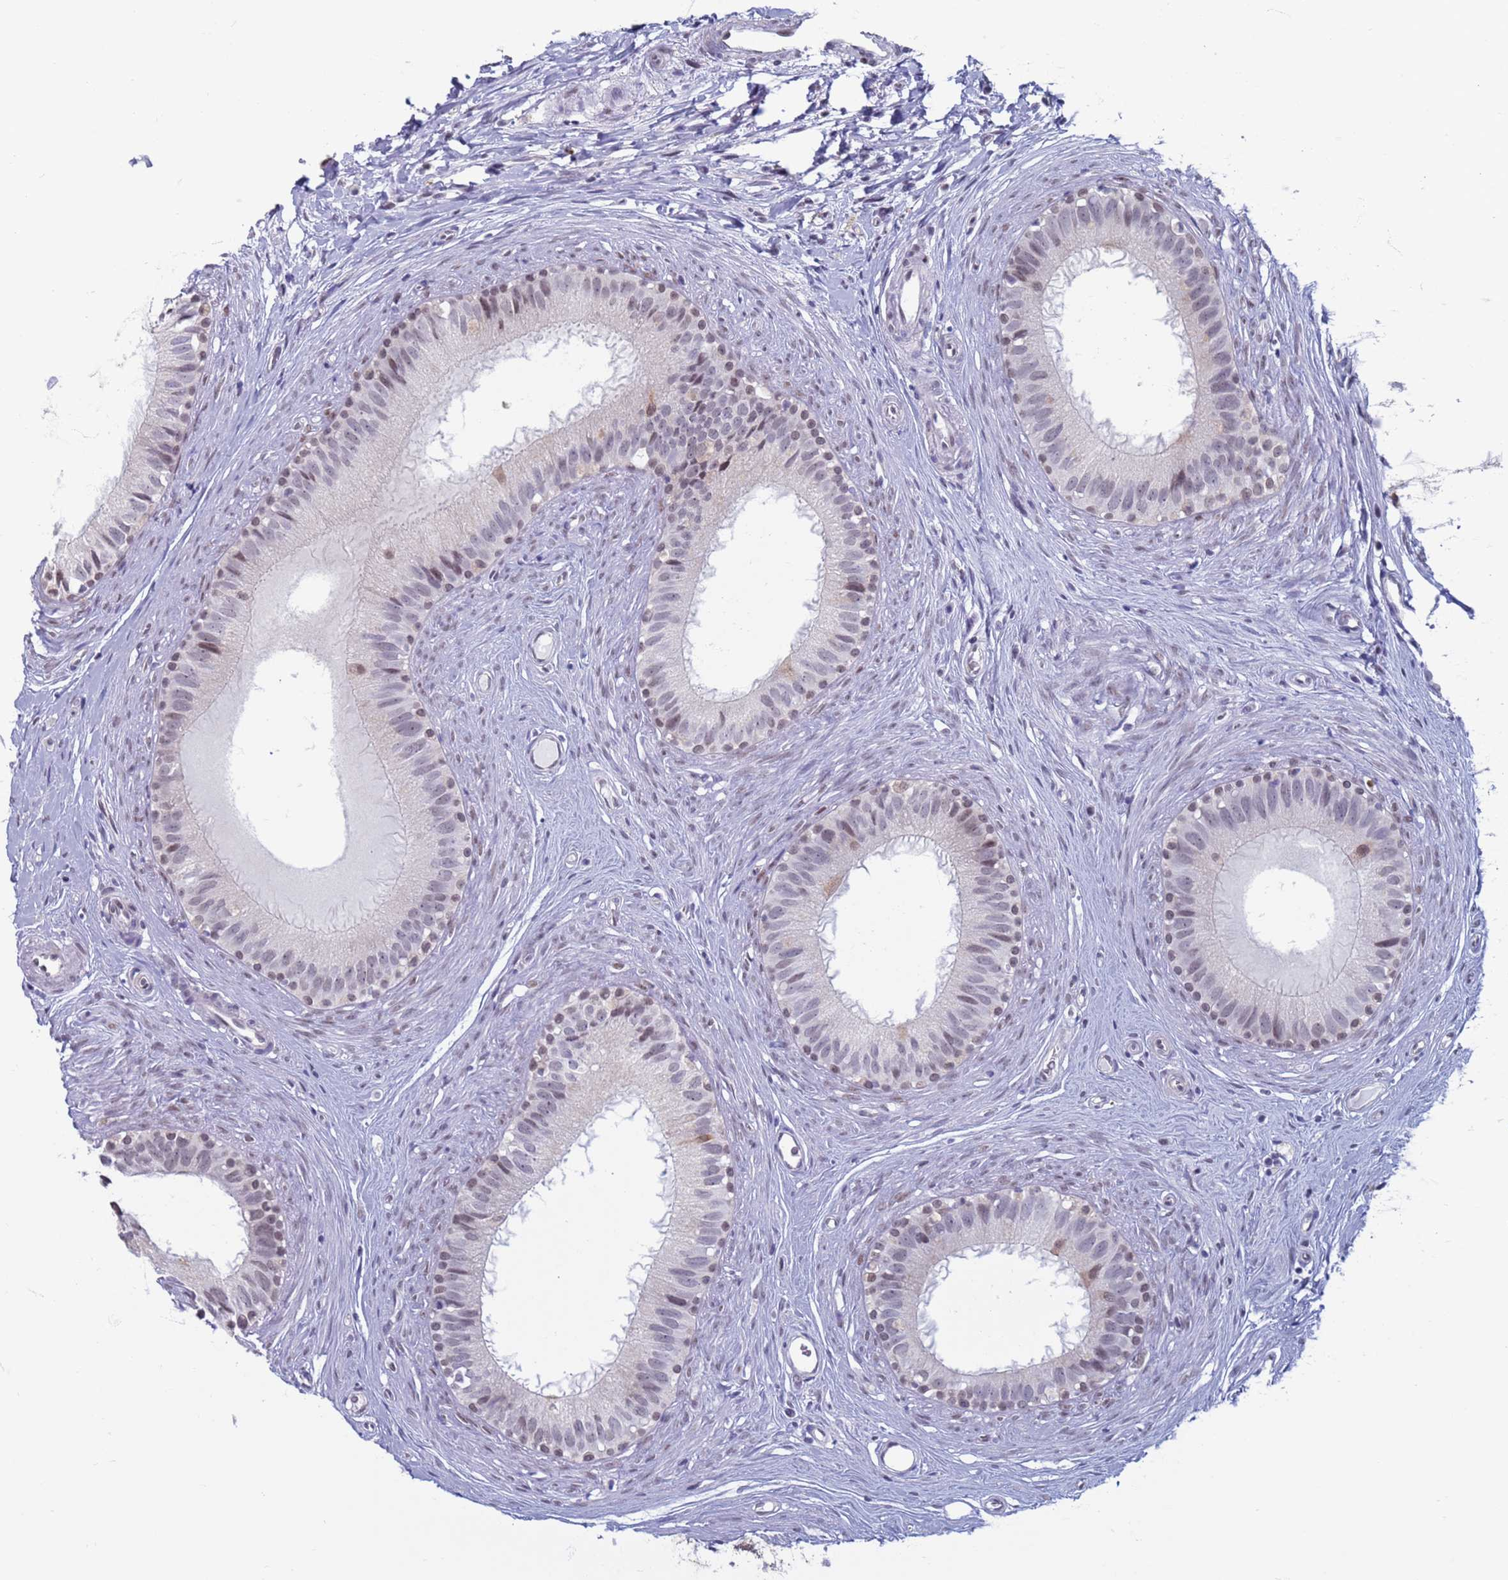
{"staining": {"intensity": "weak", "quantity": "25%-75%", "location": "nuclear"}, "tissue": "epididymis", "cell_type": "Glandular cells", "image_type": "normal", "snomed": [{"axis": "morphology", "description": "Normal tissue, NOS"}, {"axis": "topography", "description": "Epididymis"}], "caption": "Immunohistochemical staining of unremarkable human epididymis demonstrates 25%-75% levels of weak nuclear protein expression in approximately 25%-75% of glandular cells. The protein is stained brown, and the nuclei are stained in blue (DAB (3,3'-diaminobenzidine) IHC with brightfield microscopy, high magnification).", "gene": "SAE1", "patient": {"sex": "male", "age": 80}}